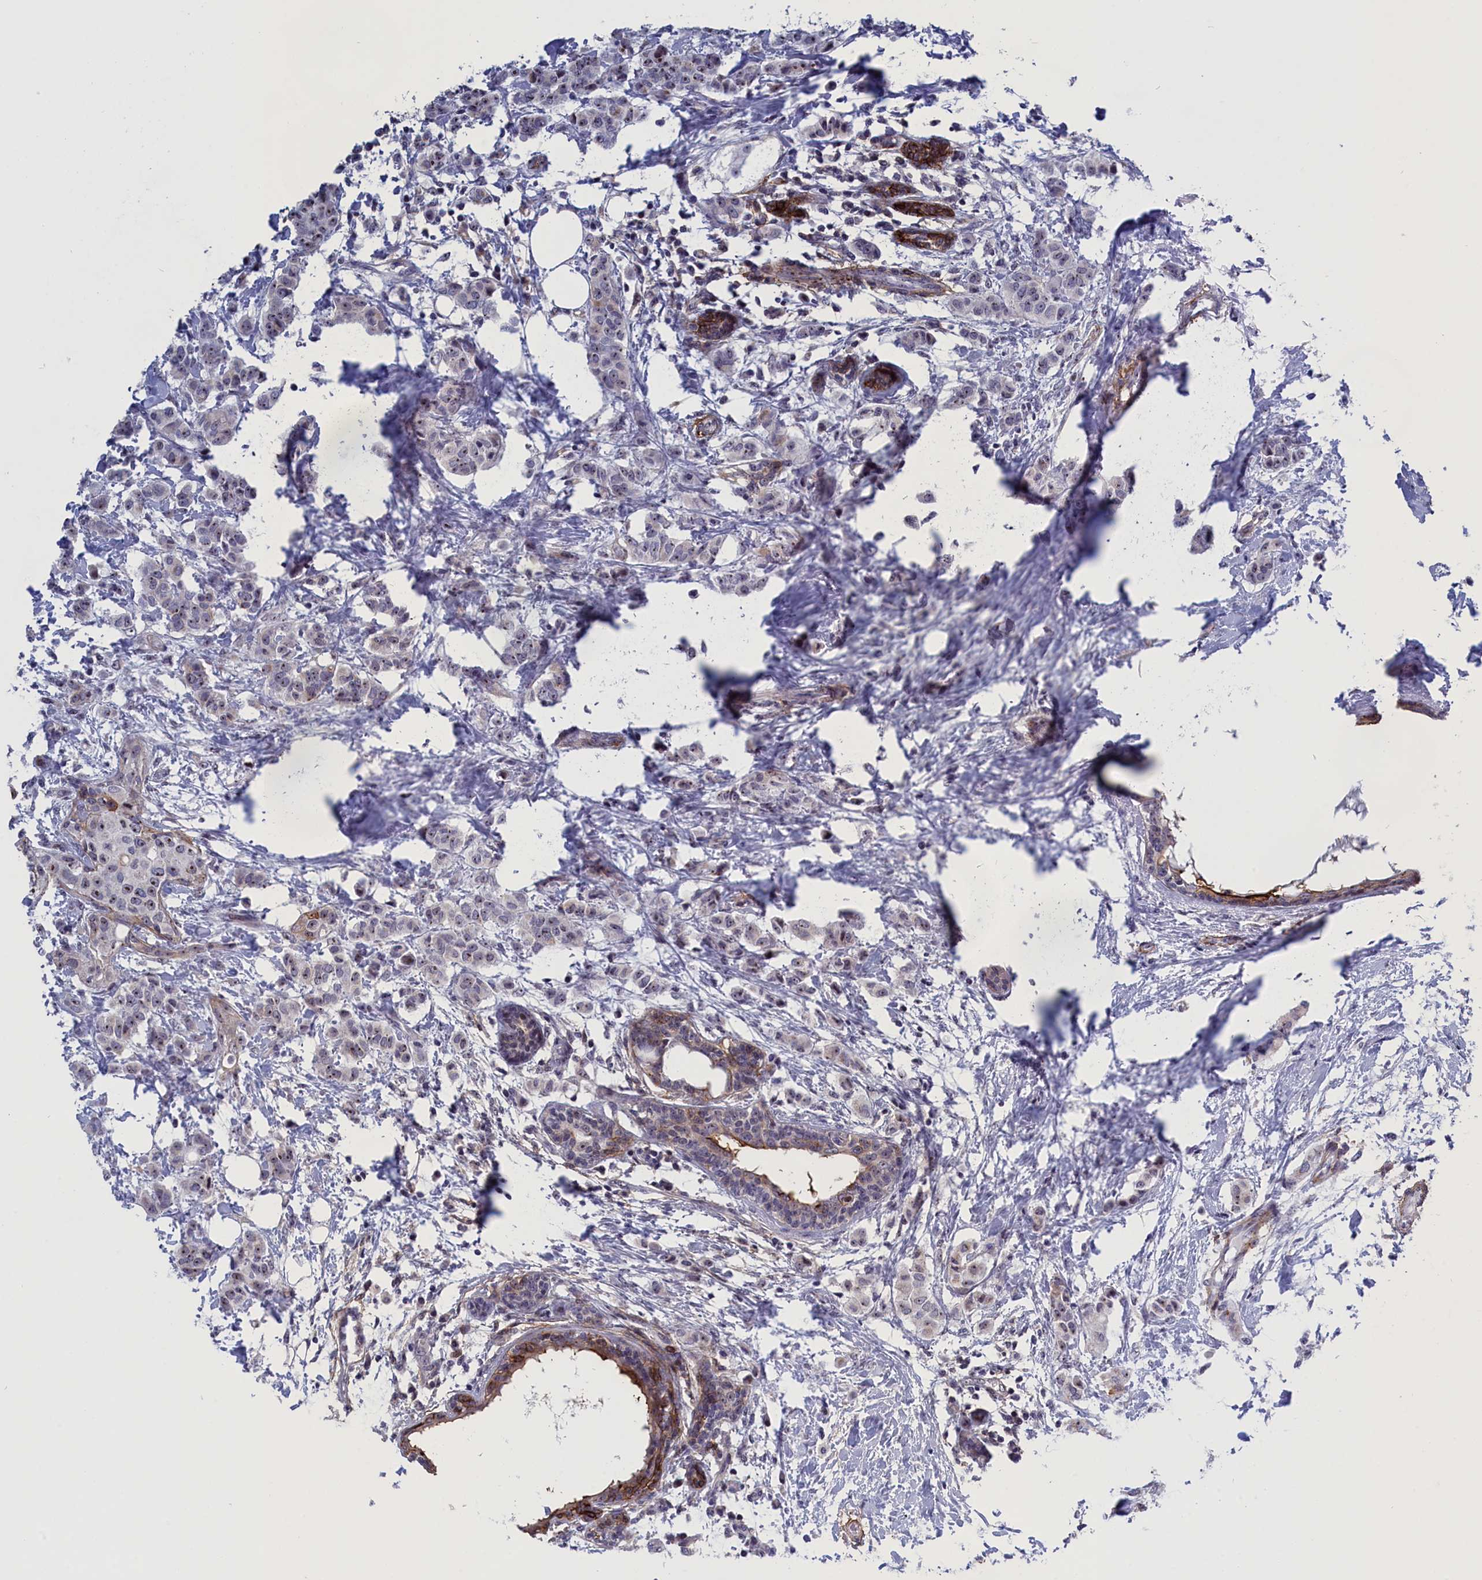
{"staining": {"intensity": "weak", "quantity": "<25%", "location": "nuclear"}, "tissue": "breast cancer", "cell_type": "Tumor cells", "image_type": "cancer", "snomed": [{"axis": "morphology", "description": "Duct carcinoma"}, {"axis": "topography", "description": "Breast"}], "caption": "IHC image of neoplastic tissue: breast infiltrating ductal carcinoma stained with DAB demonstrates no significant protein staining in tumor cells.", "gene": "PPAN", "patient": {"sex": "female", "age": 40}}